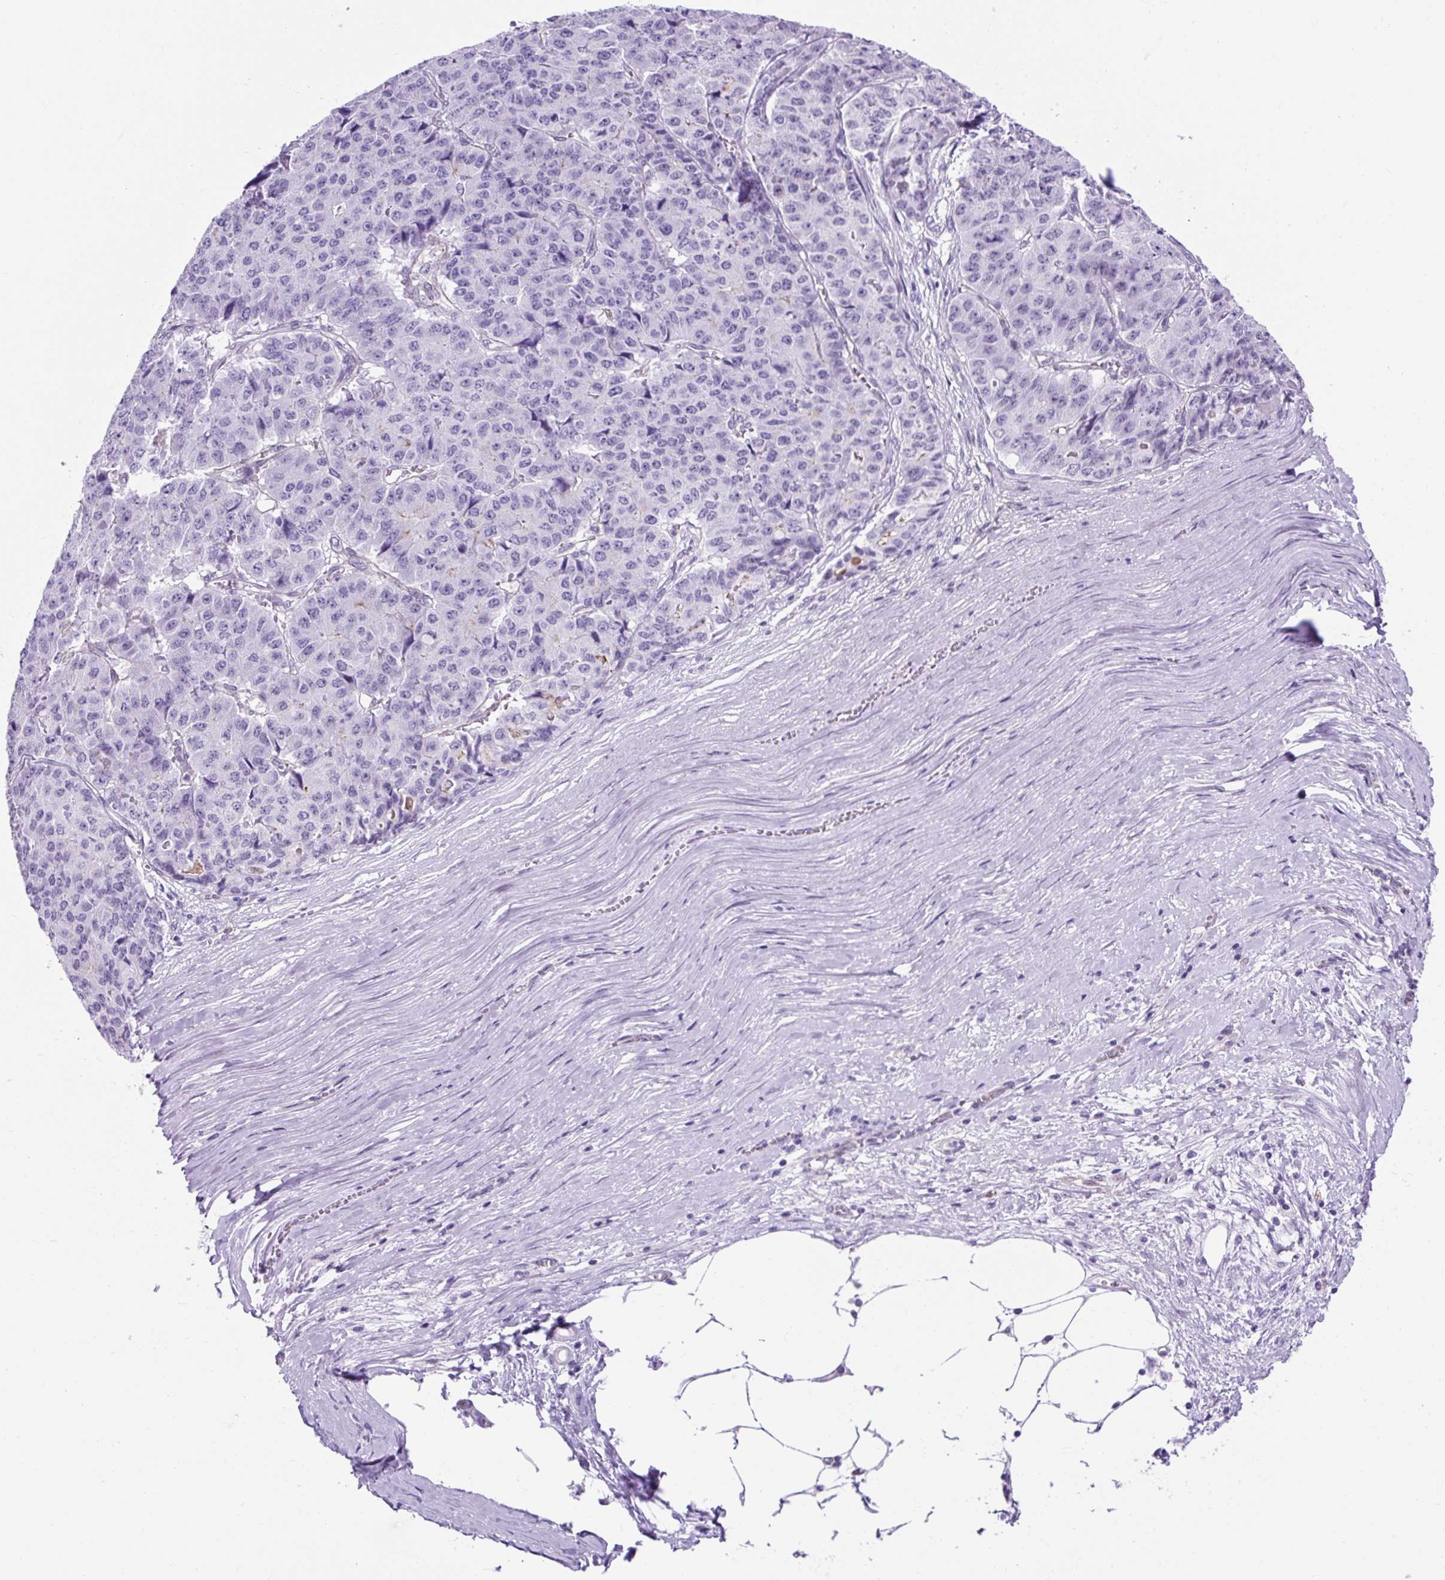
{"staining": {"intensity": "negative", "quantity": "none", "location": "none"}, "tissue": "pancreatic cancer", "cell_type": "Tumor cells", "image_type": "cancer", "snomed": [{"axis": "morphology", "description": "Adenocarcinoma, NOS"}, {"axis": "topography", "description": "Pancreas"}], "caption": "The immunohistochemistry image has no significant staining in tumor cells of pancreatic cancer (adenocarcinoma) tissue. (IHC, brightfield microscopy, high magnification).", "gene": "KRT12", "patient": {"sex": "male", "age": 50}}